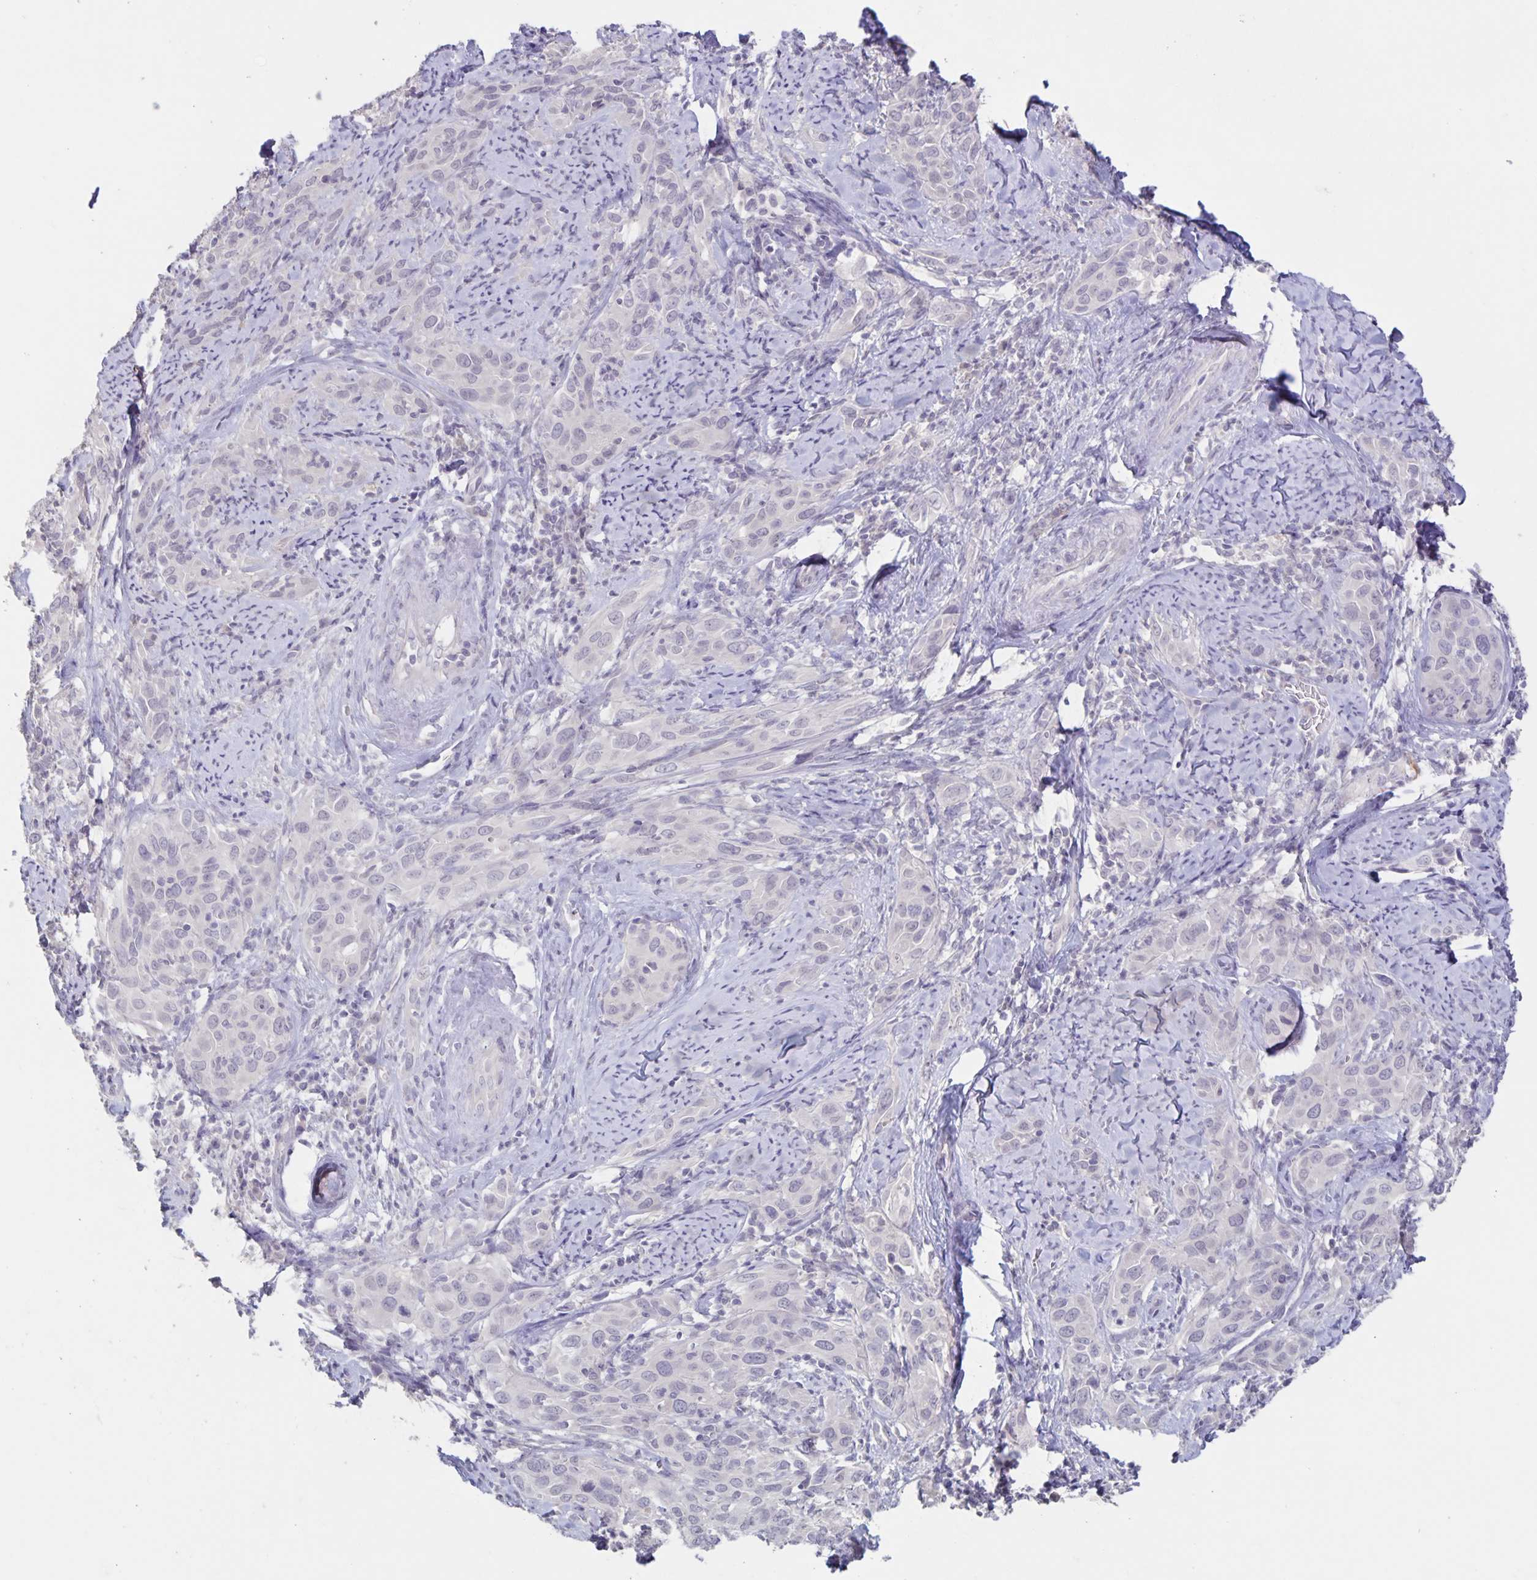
{"staining": {"intensity": "negative", "quantity": "none", "location": "none"}, "tissue": "cervical cancer", "cell_type": "Tumor cells", "image_type": "cancer", "snomed": [{"axis": "morphology", "description": "Squamous cell carcinoma, NOS"}, {"axis": "topography", "description": "Cervix"}], "caption": "The immunohistochemistry (IHC) photomicrograph has no significant staining in tumor cells of cervical squamous cell carcinoma tissue.", "gene": "INSL5", "patient": {"sex": "female", "age": 51}}